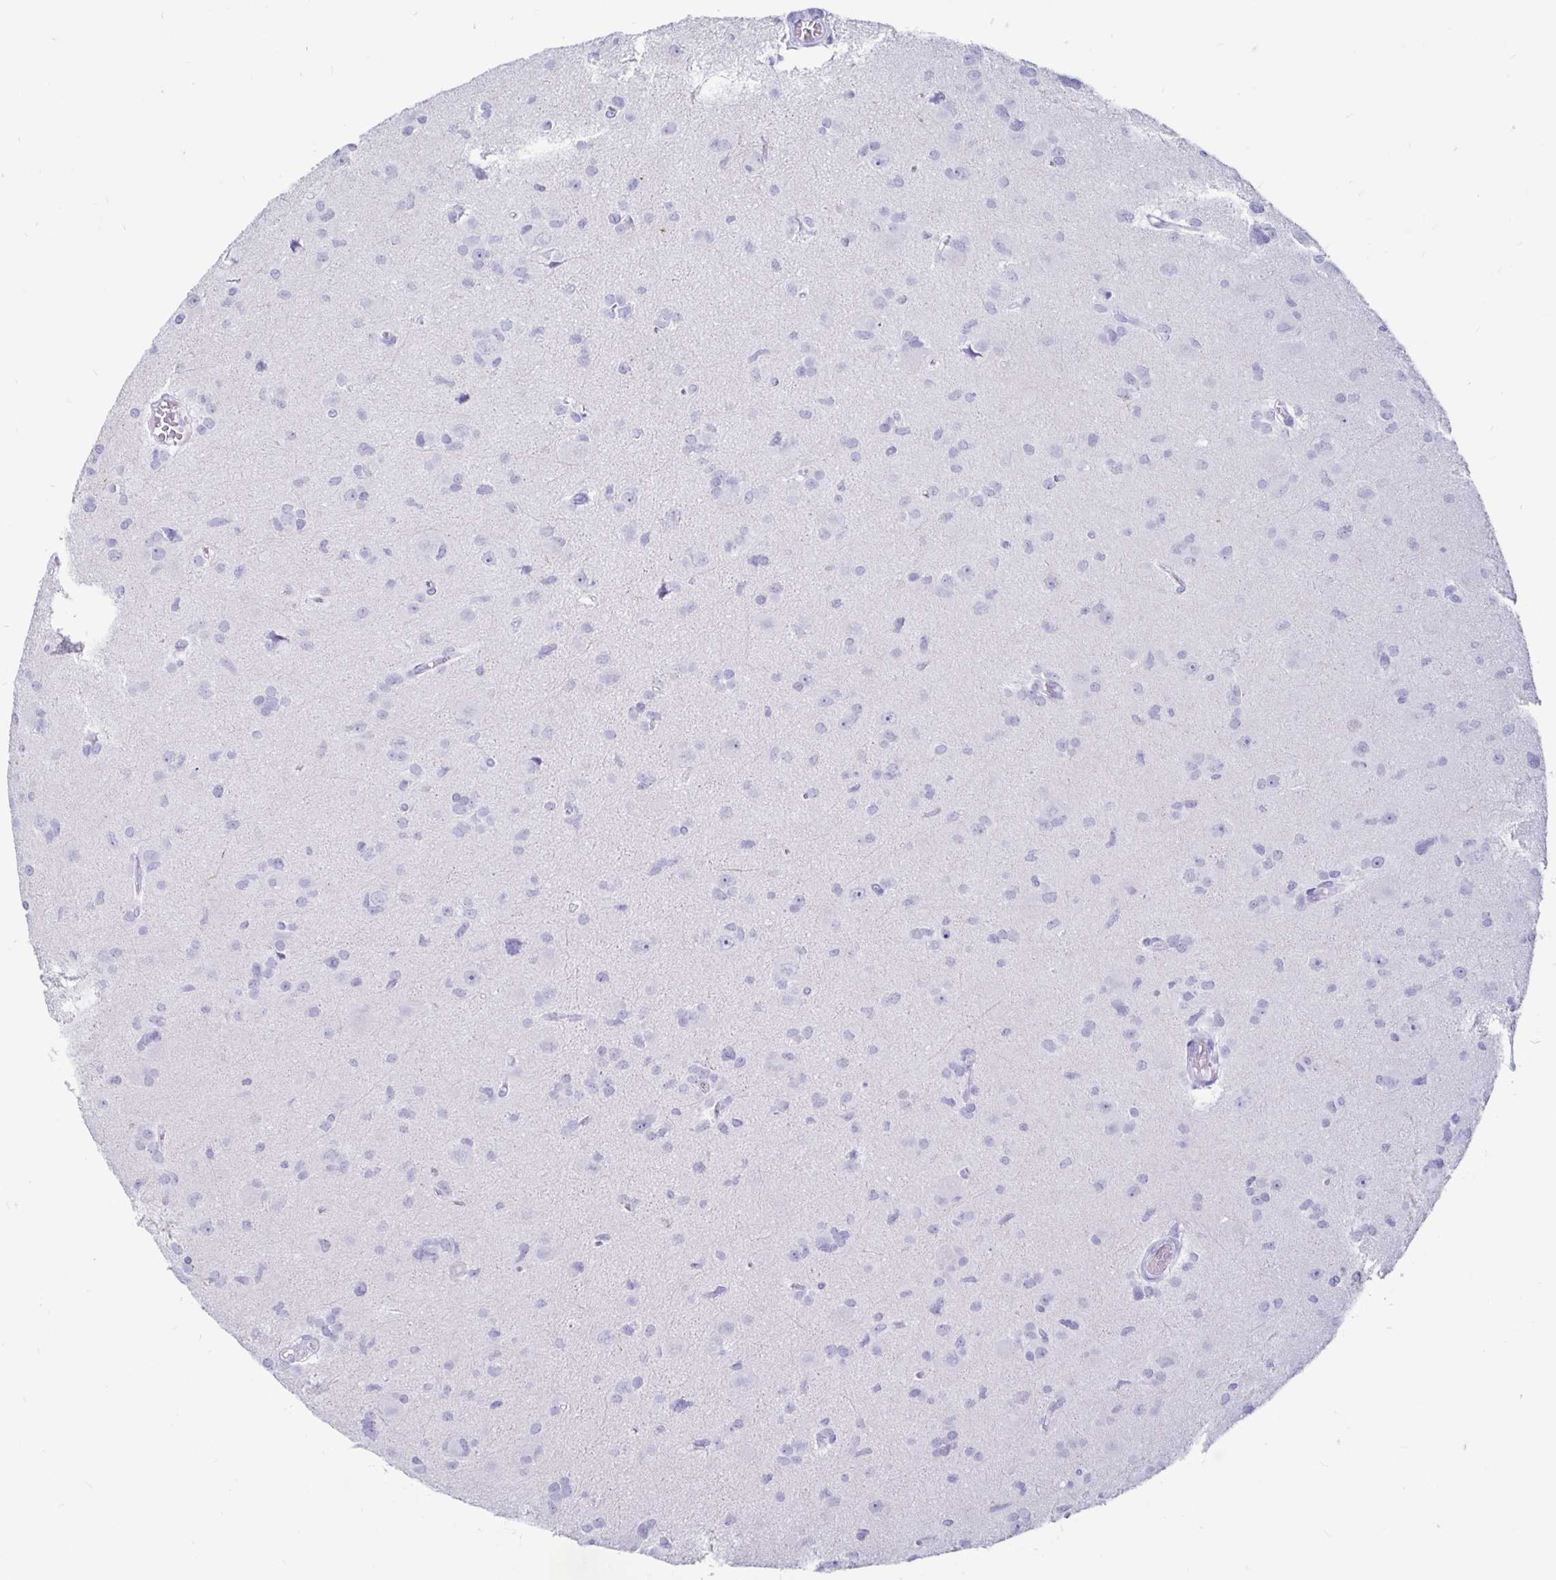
{"staining": {"intensity": "negative", "quantity": "none", "location": "none"}, "tissue": "glioma", "cell_type": "Tumor cells", "image_type": "cancer", "snomed": [{"axis": "morphology", "description": "Glioma, malignant, High grade"}, {"axis": "topography", "description": "Brain"}], "caption": "Immunohistochemistry (IHC) micrograph of neoplastic tissue: glioma stained with DAB (3,3'-diaminobenzidine) displays no significant protein staining in tumor cells.", "gene": "TIMP1", "patient": {"sex": "male", "age": 23}}